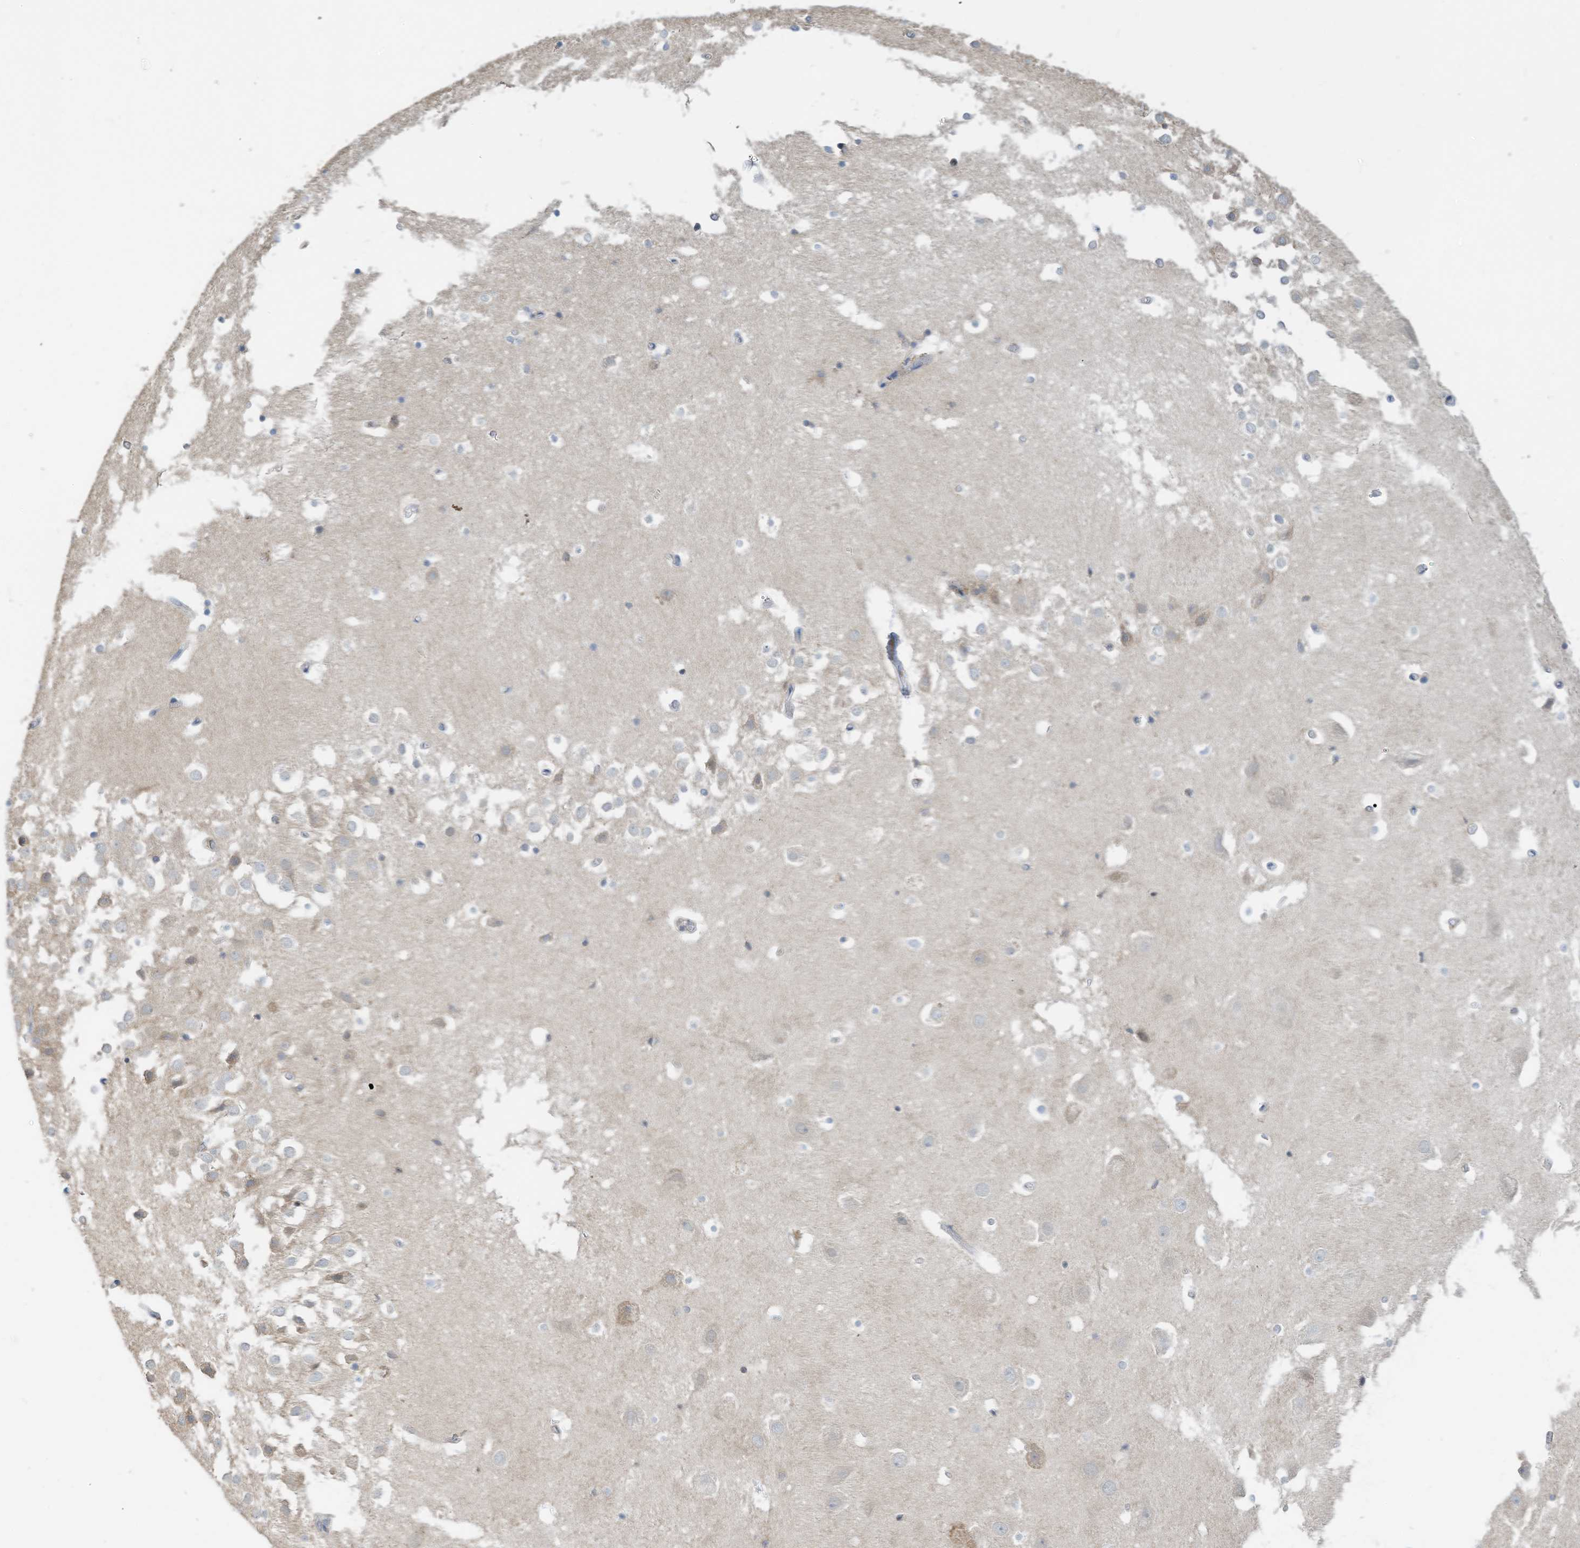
{"staining": {"intensity": "negative", "quantity": "none", "location": "none"}, "tissue": "hippocampus", "cell_type": "Glial cells", "image_type": "normal", "snomed": [{"axis": "morphology", "description": "Normal tissue, NOS"}, {"axis": "topography", "description": "Hippocampus"}], "caption": "IHC micrograph of benign hippocampus: hippocampus stained with DAB shows no significant protein expression in glial cells. (DAB (3,3'-diaminobenzidine) immunohistochemistry (IHC), high magnification).", "gene": "SLFN14", "patient": {"sex": "female", "age": 52}}